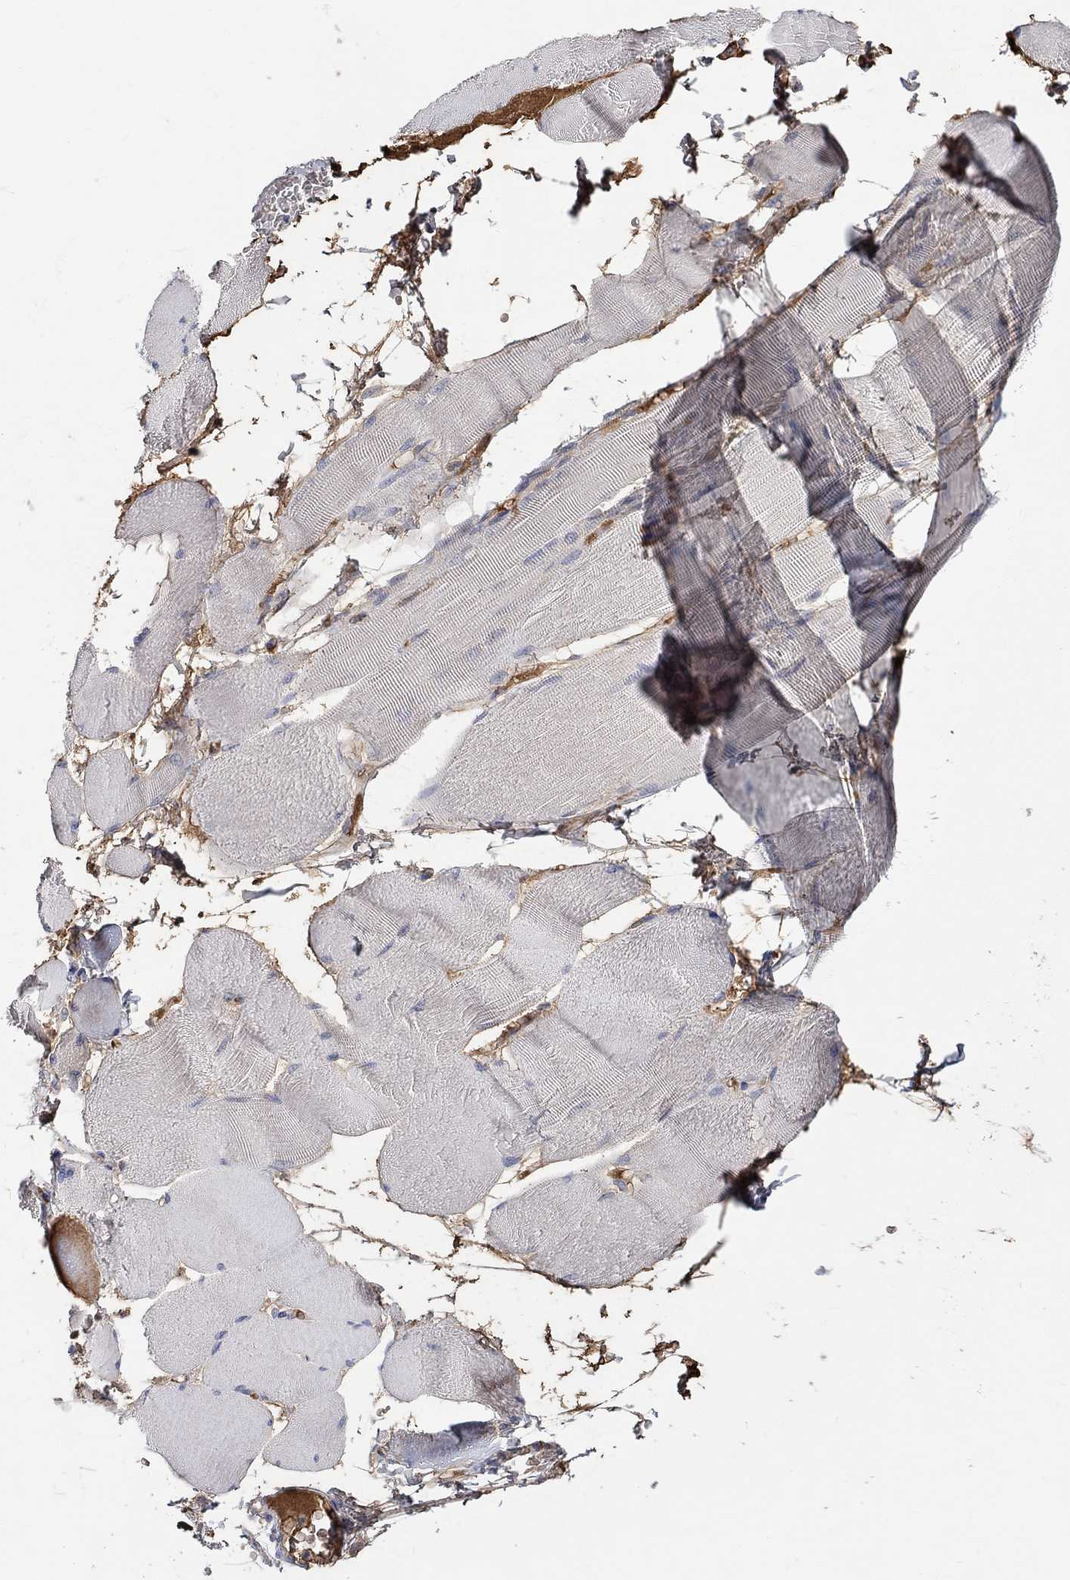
{"staining": {"intensity": "negative", "quantity": "none", "location": "none"}, "tissue": "skeletal muscle", "cell_type": "Myocytes", "image_type": "normal", "snomed": [{"axis": "morphology", "description": "Normal tissue, NOS"}, {"axis": "topography", "description": "Skeletal muscle"}], "caption": "Immunohistochemical staining of benign skeletal muscle demonstrates no significant expression in myocytes.", "gene": "MSTN", "patient": {"sex": "male", "age": 56}}